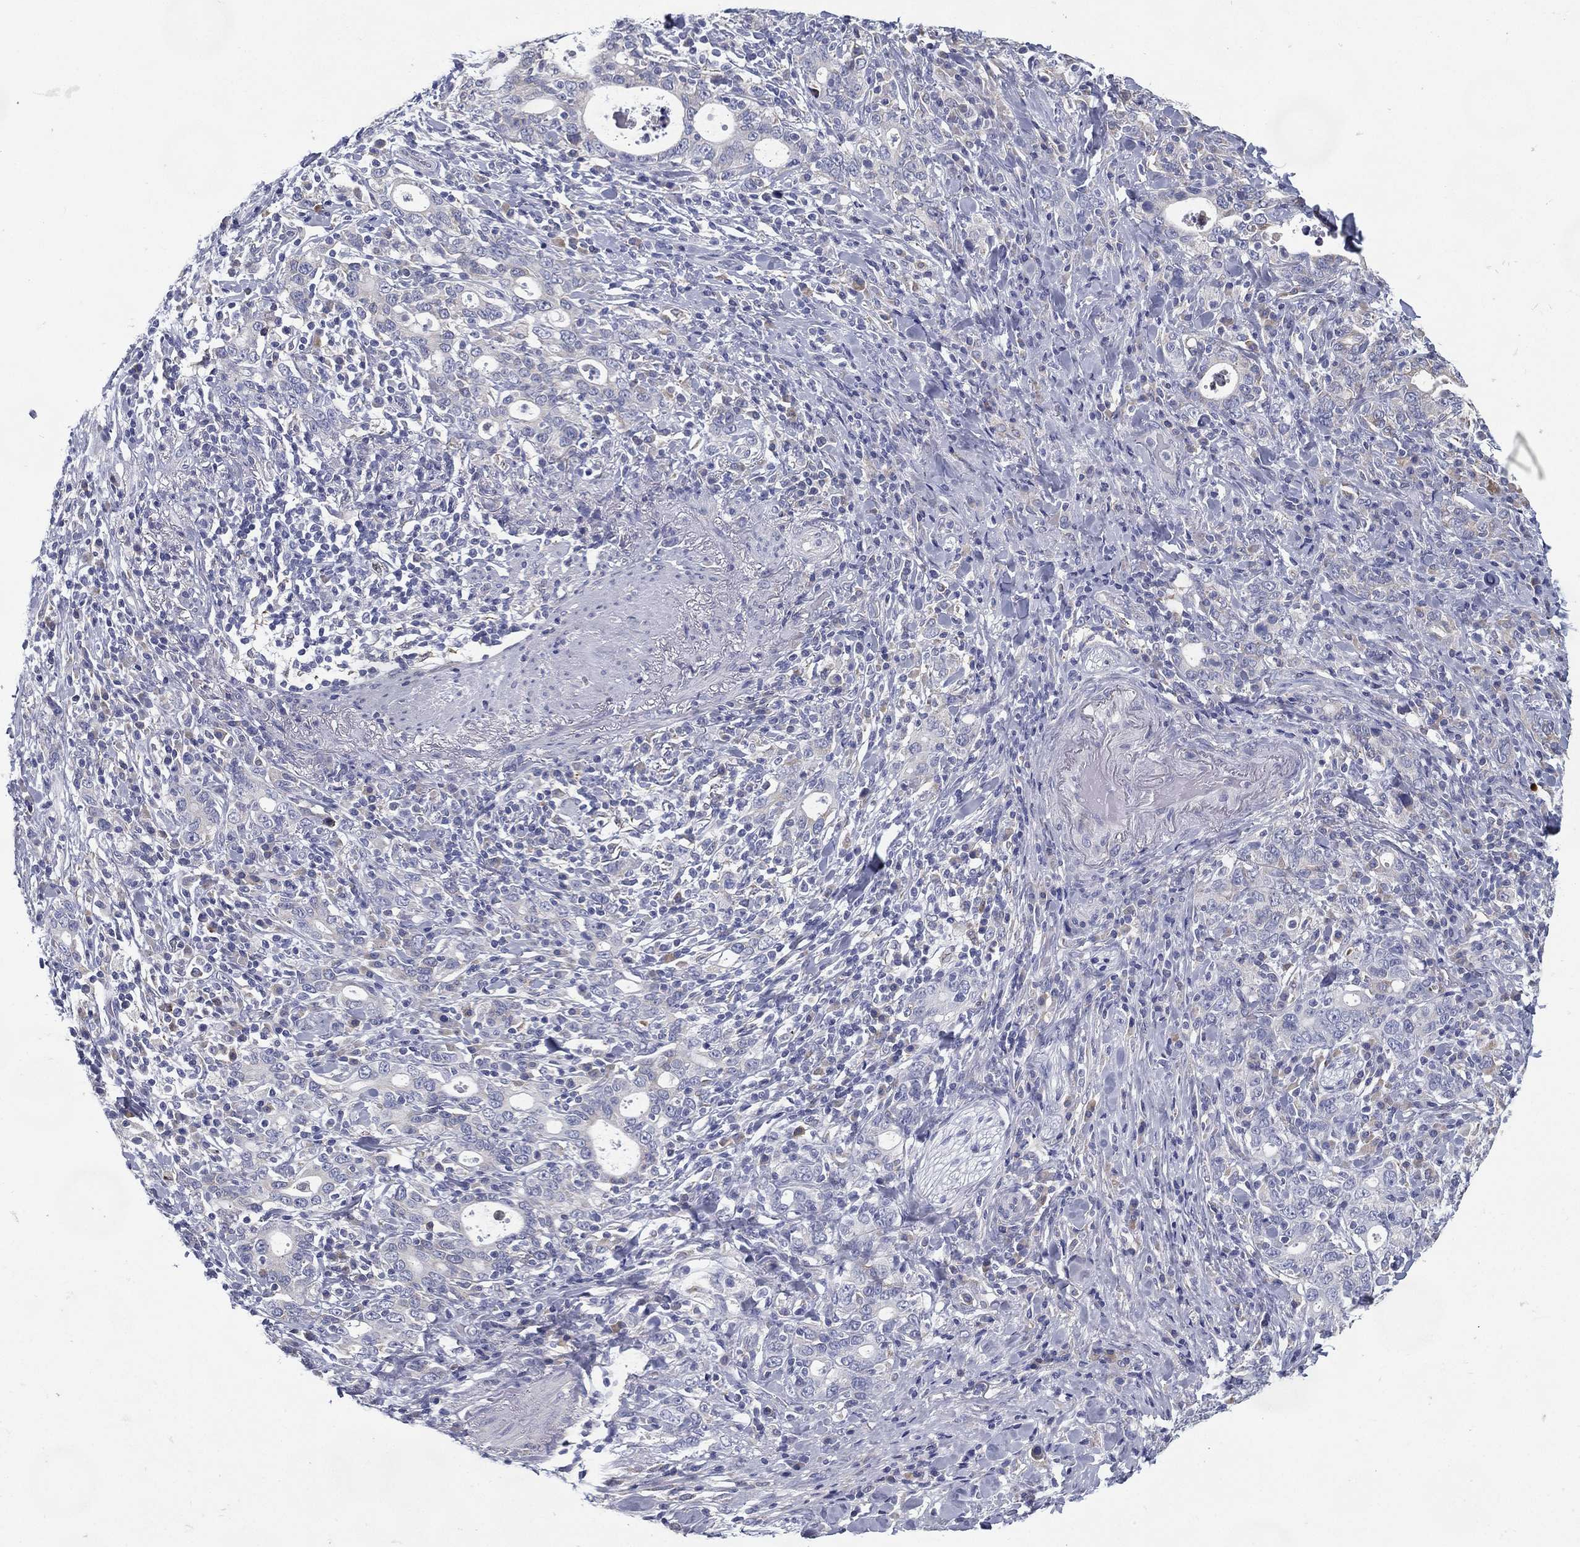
{"staining": {"intensity": "negative", "quantity": "none", "location": "none"}, "tissue": "stomach cancer", "cell_type": "Tumor cells", "image_type": "cancer", "snomed": [{"axis": "morphology", "description": "Adenocarcinoma, NOS"}, {"axis": "topography", "description": "Stomach"}], "caption": "An immunohistochemistry (IHC) photomicrograph of stomach cancer (adenocarcinoma) is shown. There is no staining in tumor cells of stomach cancer (adenocarcinoma). (DAB IHC with hematoxylin counter stain).", "gene": "C19orf18", "patient": {"sex": "male", "age": 79}}